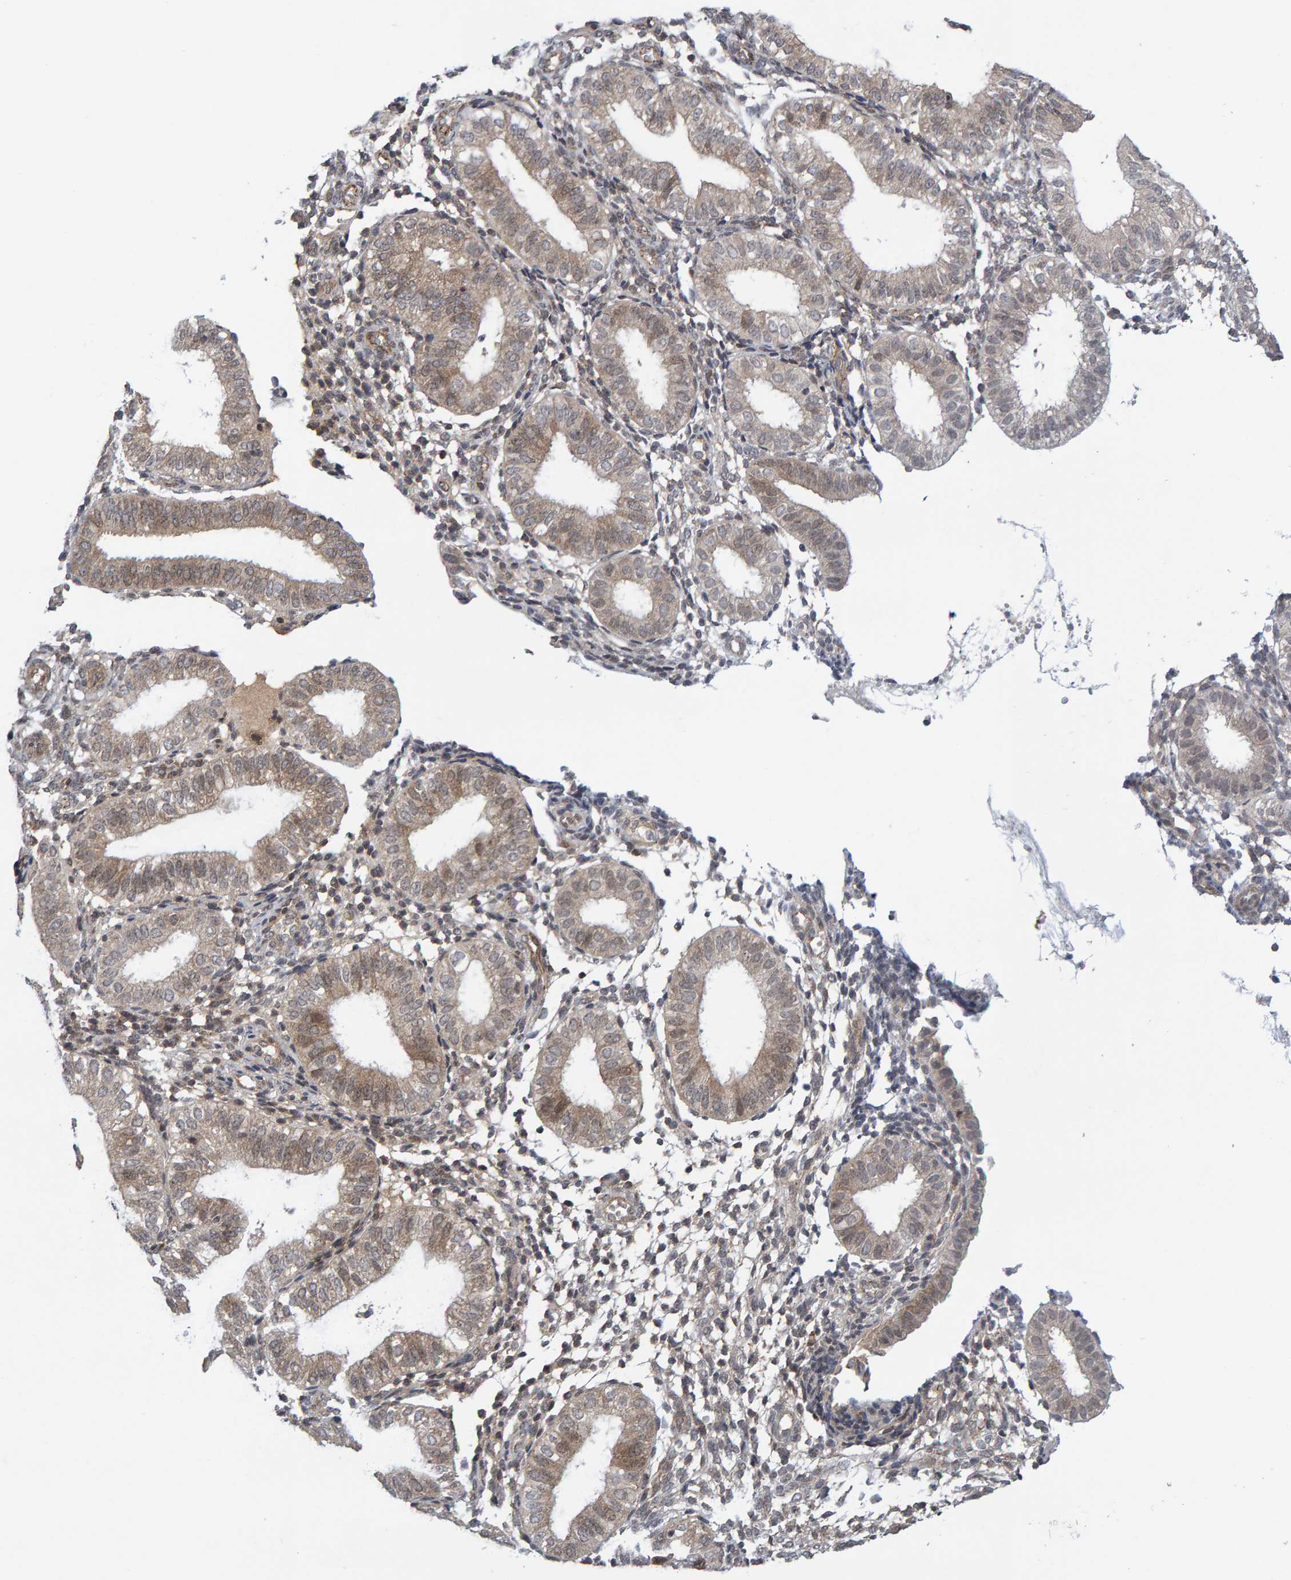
{"staining": {"intensity": "negative", "quantity": "none", "location": "none"}, "tissue": "endometrium", "cell_type": "Cells in endometrial stroma", "image_type": "normal", "snomed": [{"axis": "morphology", "description": "Normal tissue, NOS"}, {"axis": "topography", "description": "Endometrium"}], "caption": "The histopathology image shows no staining of cells in endometrial stroma in unremarkable endometrium. (DAB (3,3'-diaminobenzidine) IHC visualized using brightfield microscopy, high magnification).", "gene": "CDH2", "patient": {"sex": "female", "age": 39}}